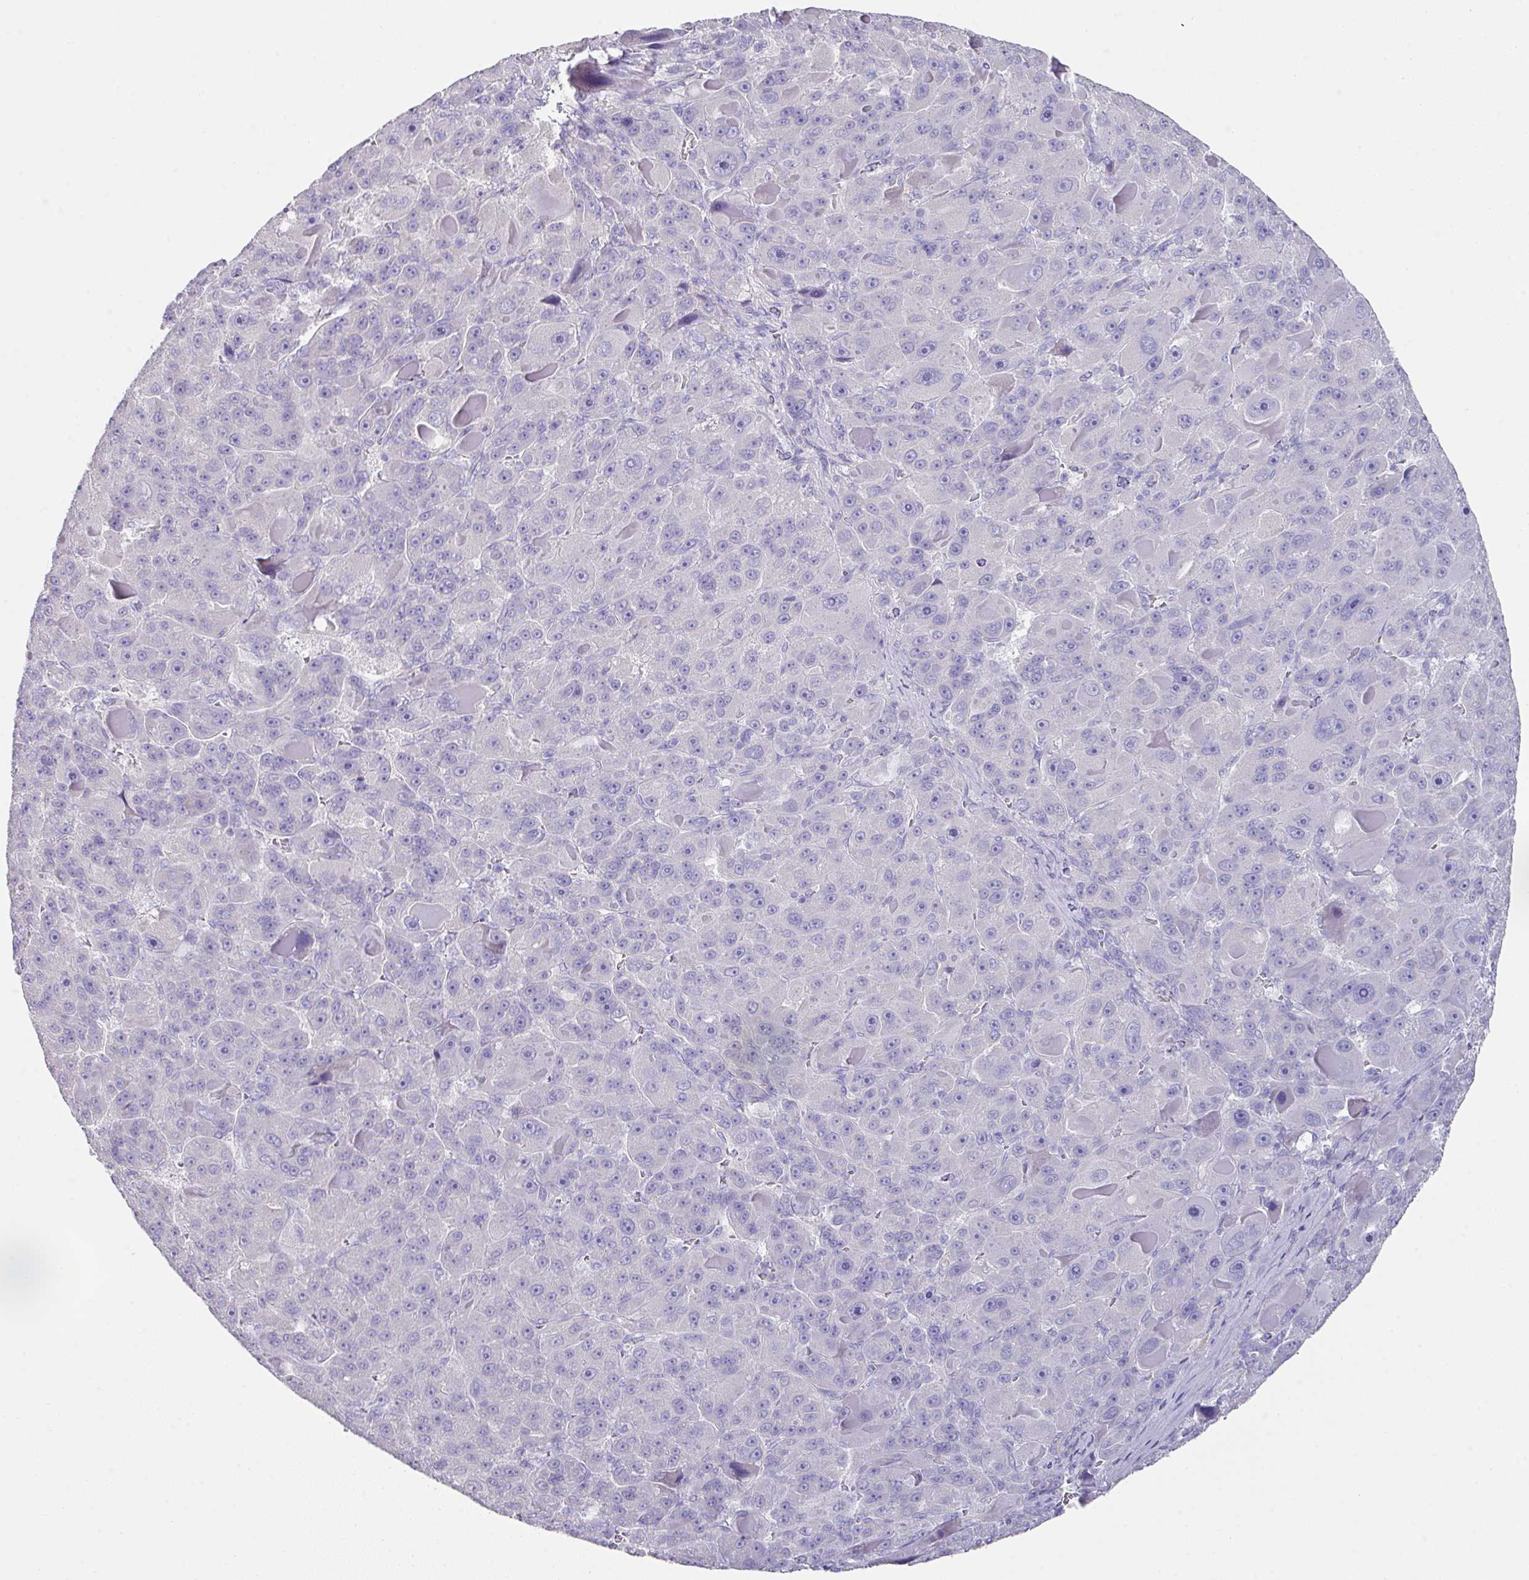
{"staining": {"intensity": "negative", "quantity": "none", "location": "none"}, "tissue": "liver cancer", "cell_type": "Tumor cells", "image_type": "cancer", "snomed": [{"axis": "morphology", "description": "Carcinoma, Hepatocellular, NOS"}, {"axis": "topography", "description": "Liver"}], "caption": "An immunohistochemistry micrograph of liver hepatocellular carcinoma is shown. There is no staining in tumor cells of liver hepatocellular carcinoma.", "gene": "TARM1", "patient": {"sex": "male", "age": 76}}